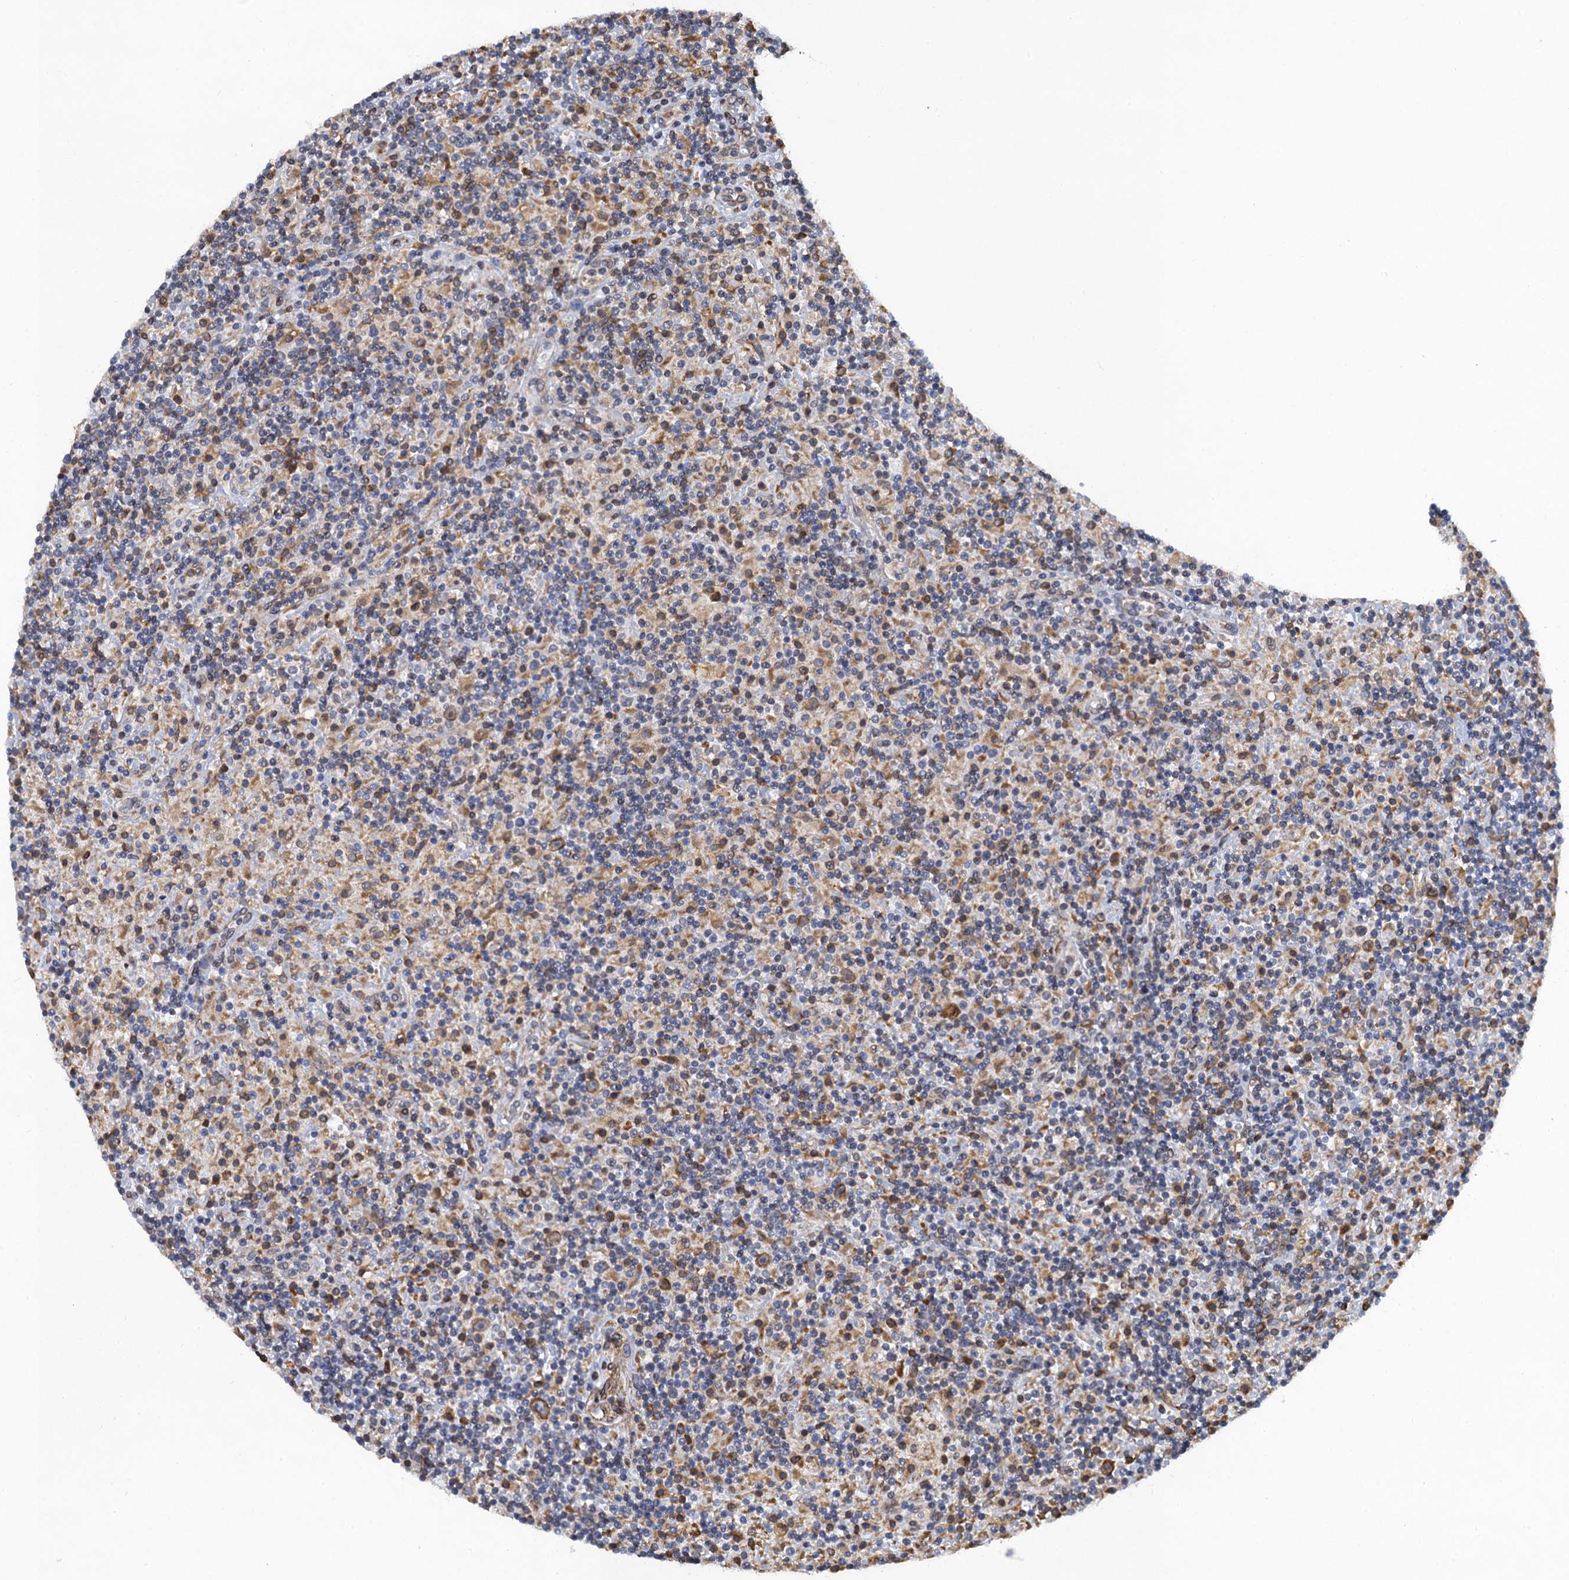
{"staining": {"intensity": "moderate", "quantity": ">75%", "location": "cytoplasmic/membranous"}, "tissue": "lymphoma", "cell_type": "Tumor cells", "image_type": "cancer", "snomed": [{"axis": "morphology", "description": "Hodgkin's disease, NOS"}, {"axis": "topography", "description": "Lymph node"}], "caption": "Tumor cells exhibit medium levels of moderate cytoplasmic/membranous positivity in approximately >75% of cells in human Hodgkin's disease.", "gene": "ARMC5", "patient": {"sex": "male", "age": 70}}